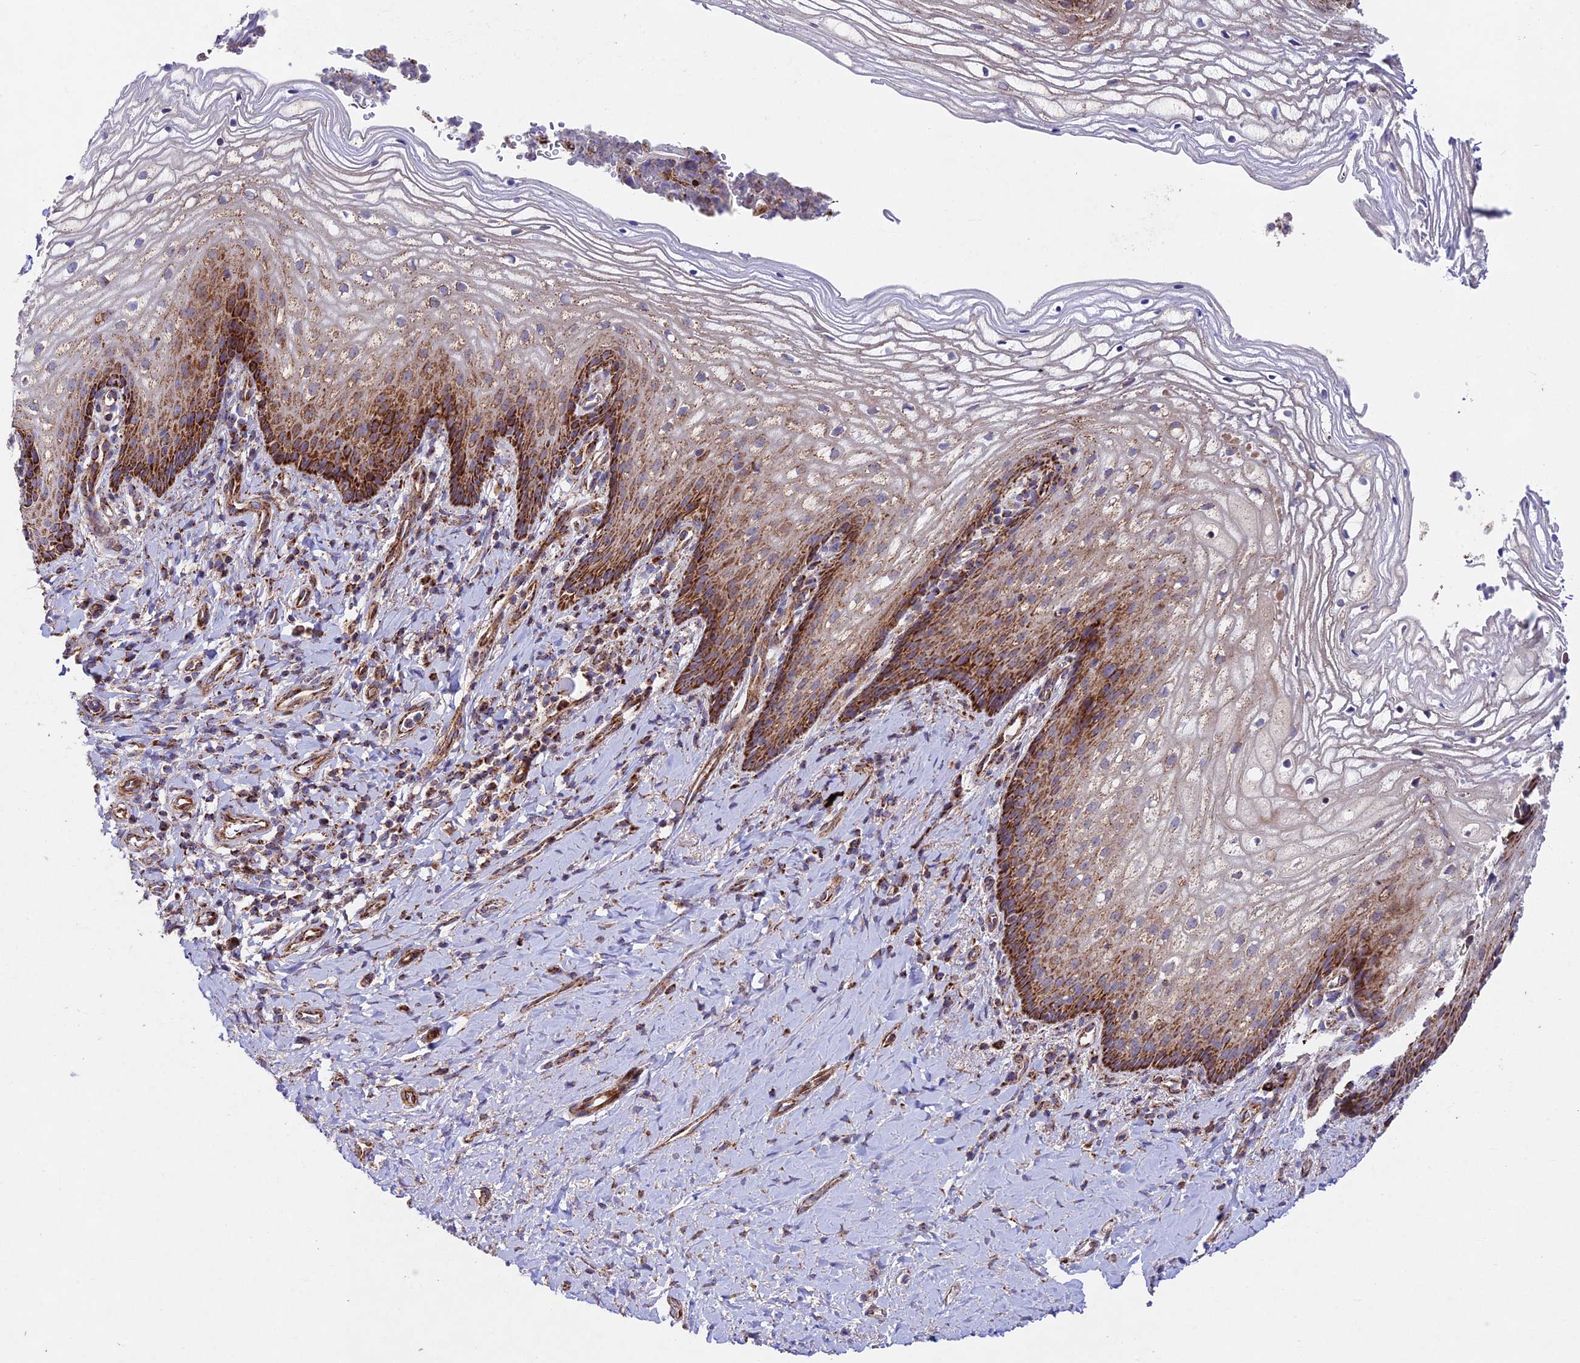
{"staining": {"intensity": "strong", "quantity": "25%-75%", "location": "cytoplasmic/membranous"}, "tissue": "vagina", "cell_type": "Squamous epithelial cells", "image_type": "normal", "snomed": [{"axis": "morphology", "description": "Normal tissue, NOS"}, {"axis": "topography", "description": "Vagina"}], "caption": "Immunohistochemical staining of normal vagina exhibits strong cytoplasmic/membranous protein expression in about 25%-75% of squamous epithelial cells. Nuclei are stained in blue.", "gene": "KHDC3L", "patient": {"sex": "female", "age": 60}}